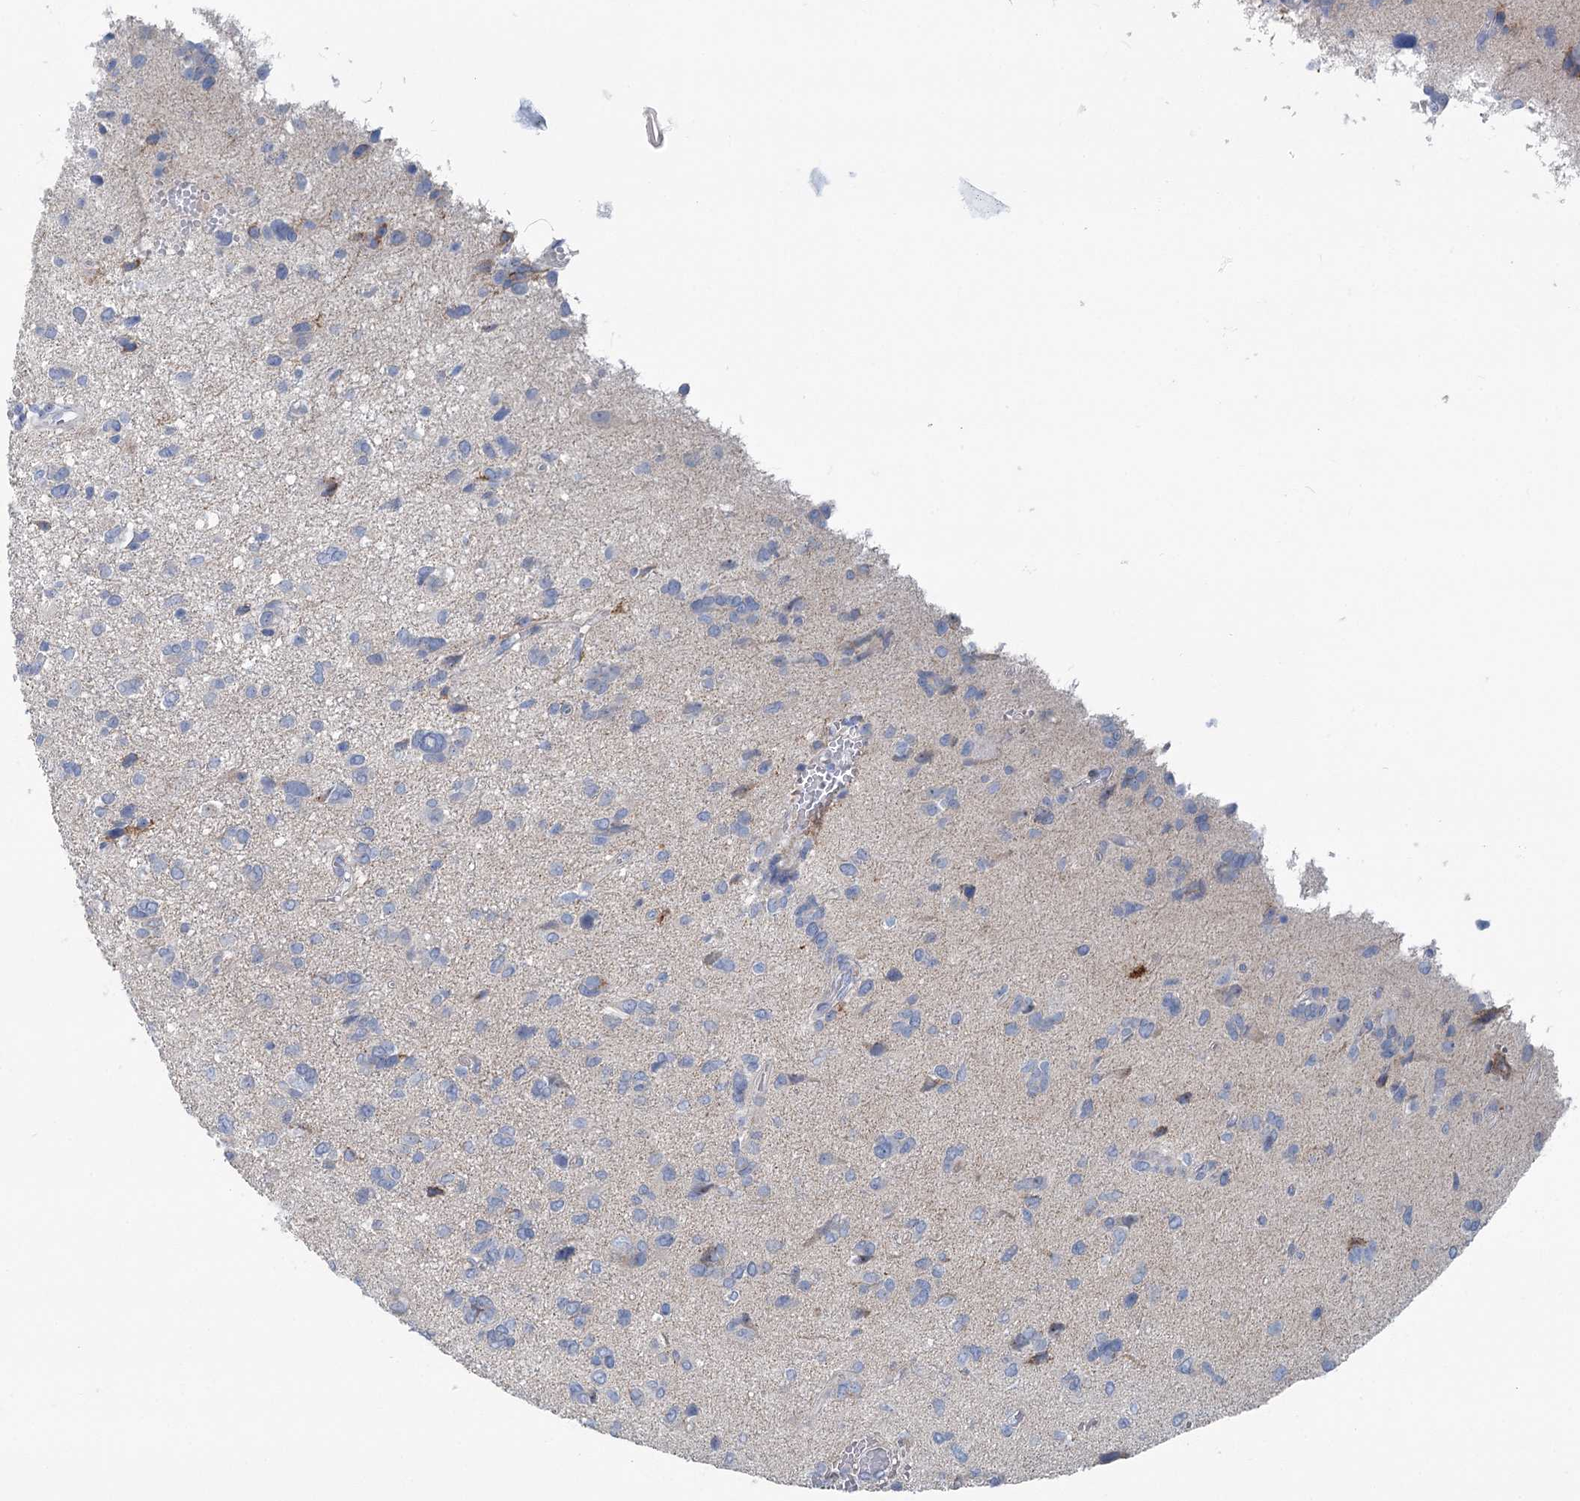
{"staining": {"intensity": "negative", "quantity": "none", "location": "none"}, "tissue": "glioma", "cell_type": "Tumor cells", "image_type": "cancer", "snomed": [{"axis": "morphology", "description": "Glioma, malignant, High grade"}, {"axis": "topography", "description": "Brain"}], "caption": "Micrograph shows no protein positivity in tumor cells of glioma tissue. Brightfield microscopy of immunohistochemistry stained with DAB (brown) and hematoxylin (blue), captured at high magnification.", "gene": "MARK2", "patient": {"sex": "female", "age": 59}}